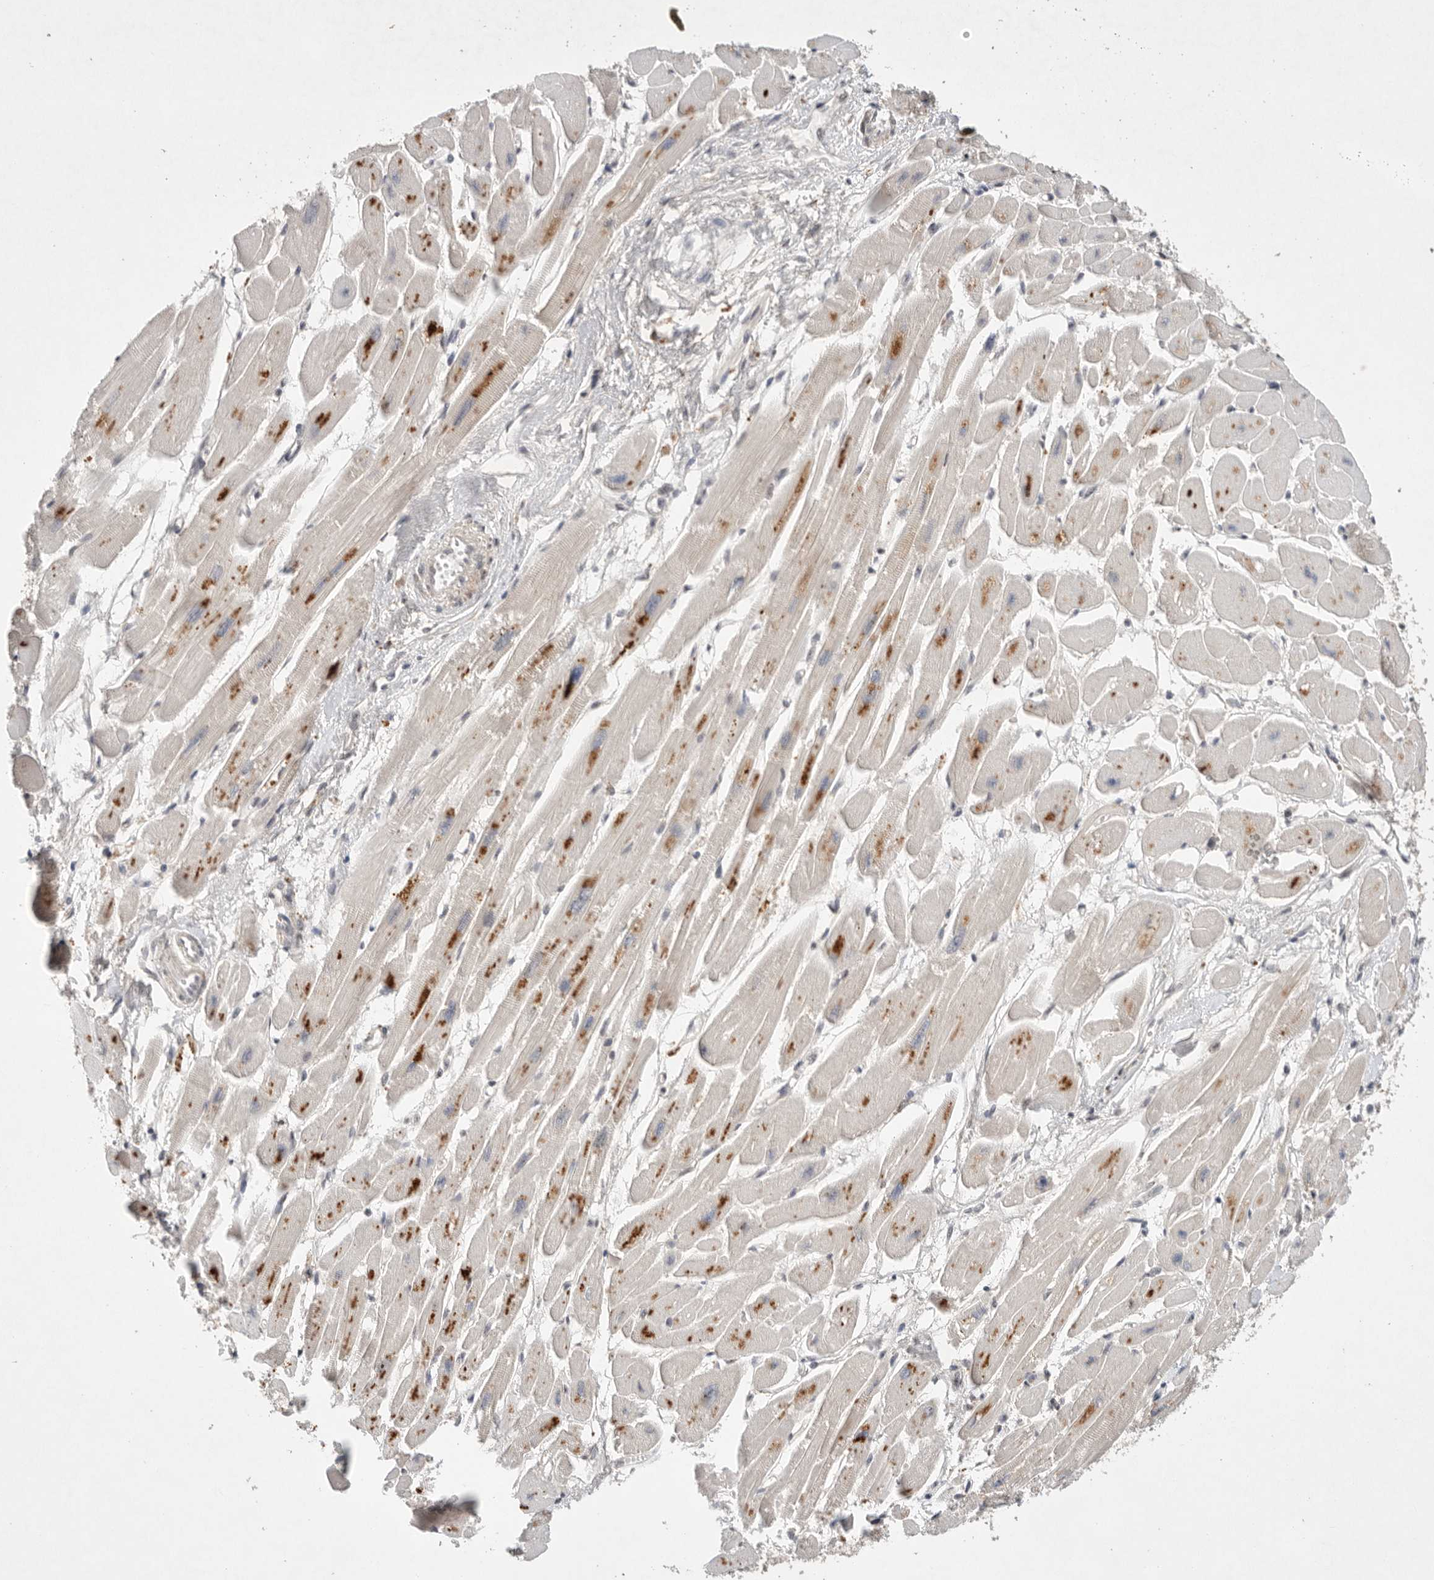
{"staining": {"intensity": "moderate", "quantity": "<25%", "location": "cytoplasmic/membranous"}, "tissue": "heart muscle", "cell_type": "Cardiomyocytes", "image_type": "normal", "snomed": [{"axis": "morphology", "description": "Normal tissue, NOS"}, {"axis": "topography", "description": "Heart"}], "caption": "This photomicrograph exhibits immunohistochemistry (IHC) staining of benign heart muscle, with low moderate cytoplasmic/membranous positivity in approximately <25% of cardiomyocytes.", "gene": "LEMD3", "patient": {"sex": "female", "age": 54}}